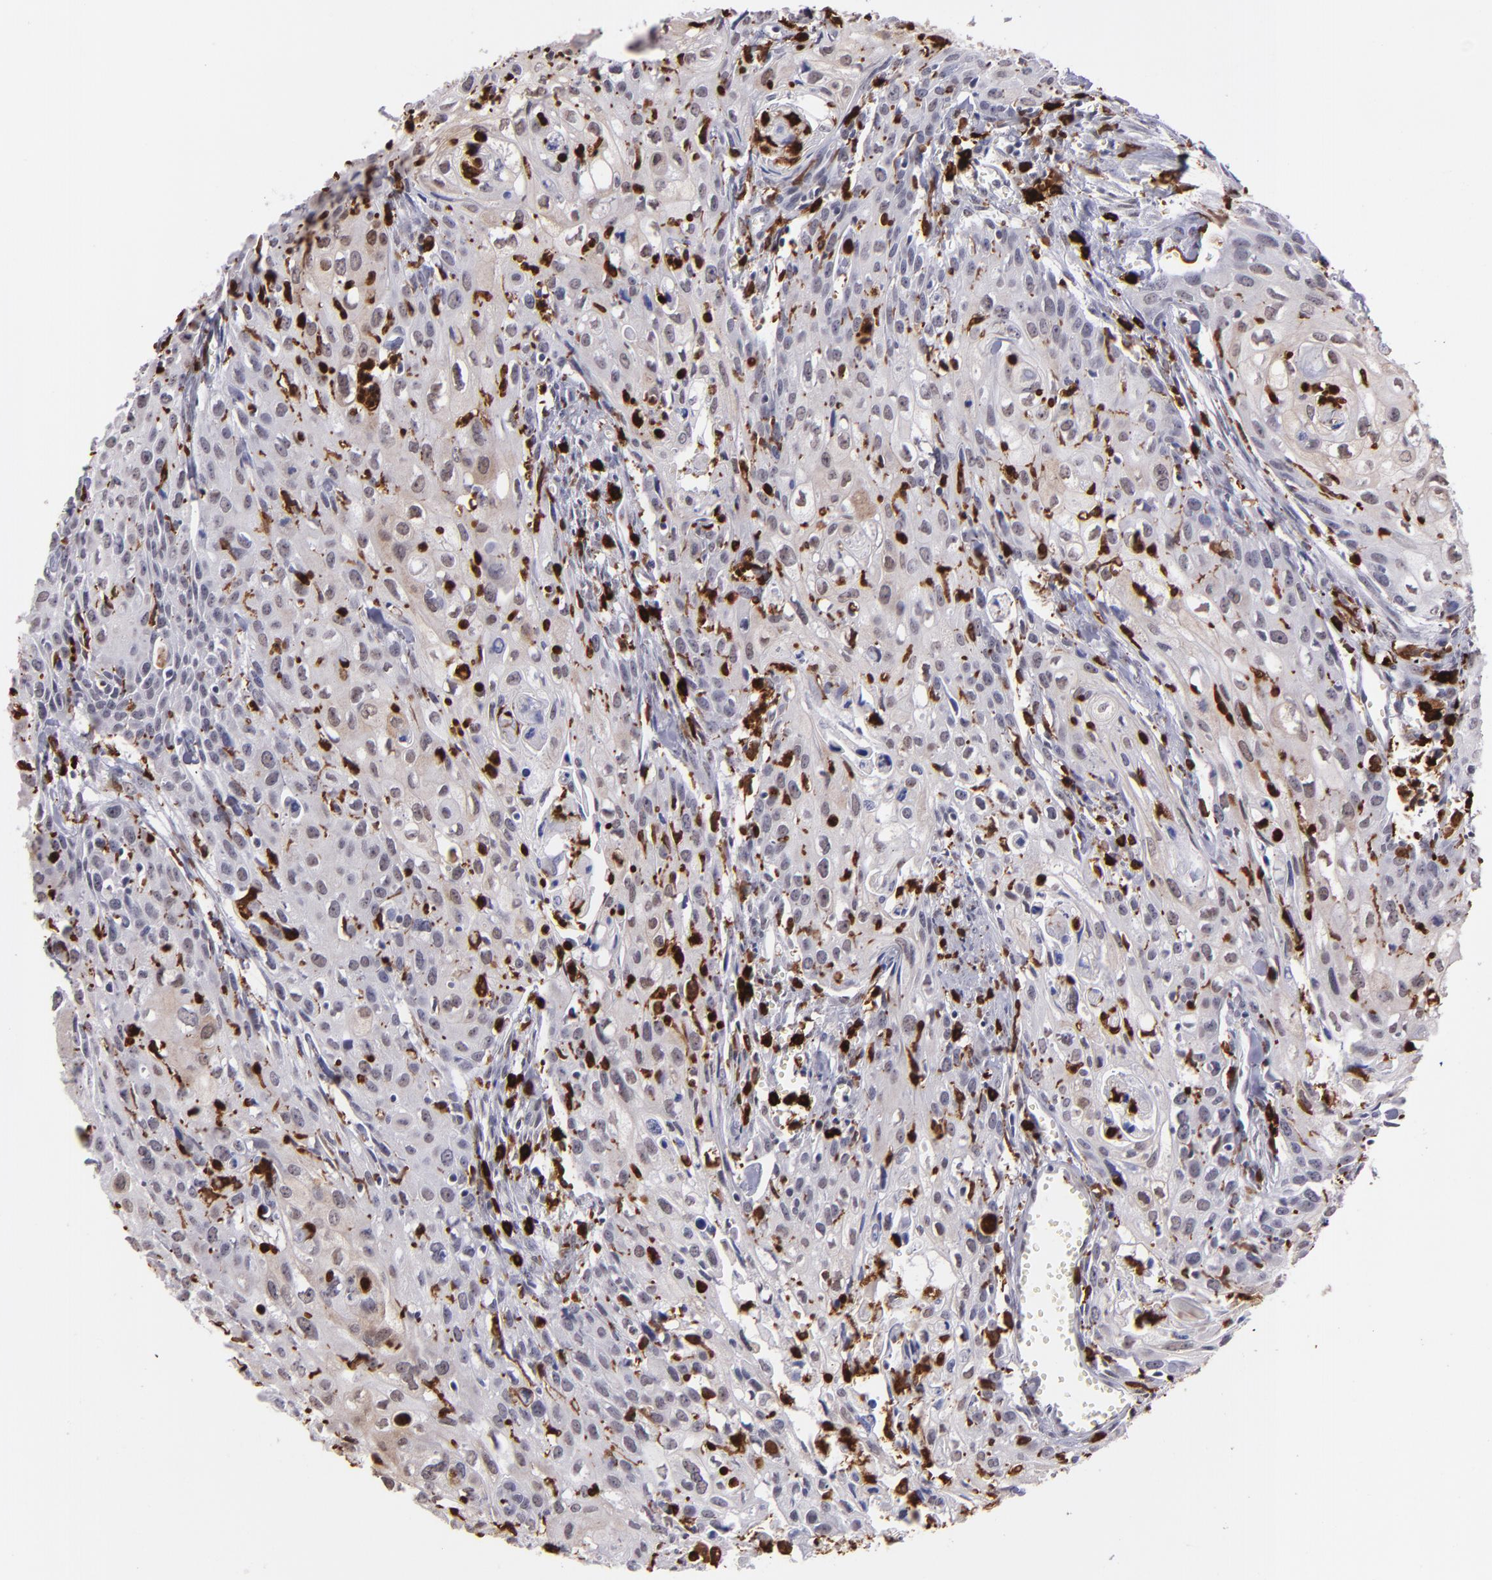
{"staining": {"intensity": "negative", "quantity": "none", "location": "none"}, "tissue": "urothelial cancer", "cell_type": "Tumor cells", "image_type": "cancer", "snomed": [{"axis": "morphology", "description": "Urothelial carcinoma, High grade"}, {"axis": "topography", "description": "Urinary bladder"}], "caption": "The histopathology image exhibits no significant expression in tumor cells of urothelial cancer. The staining is performed using DAB (3,3'-diaminobenzidine) brown chromogen with nuclei counter-stained in using hematoxylin.", "gene": "NCF2", "patient": {"sex": "male", "age": 54}}